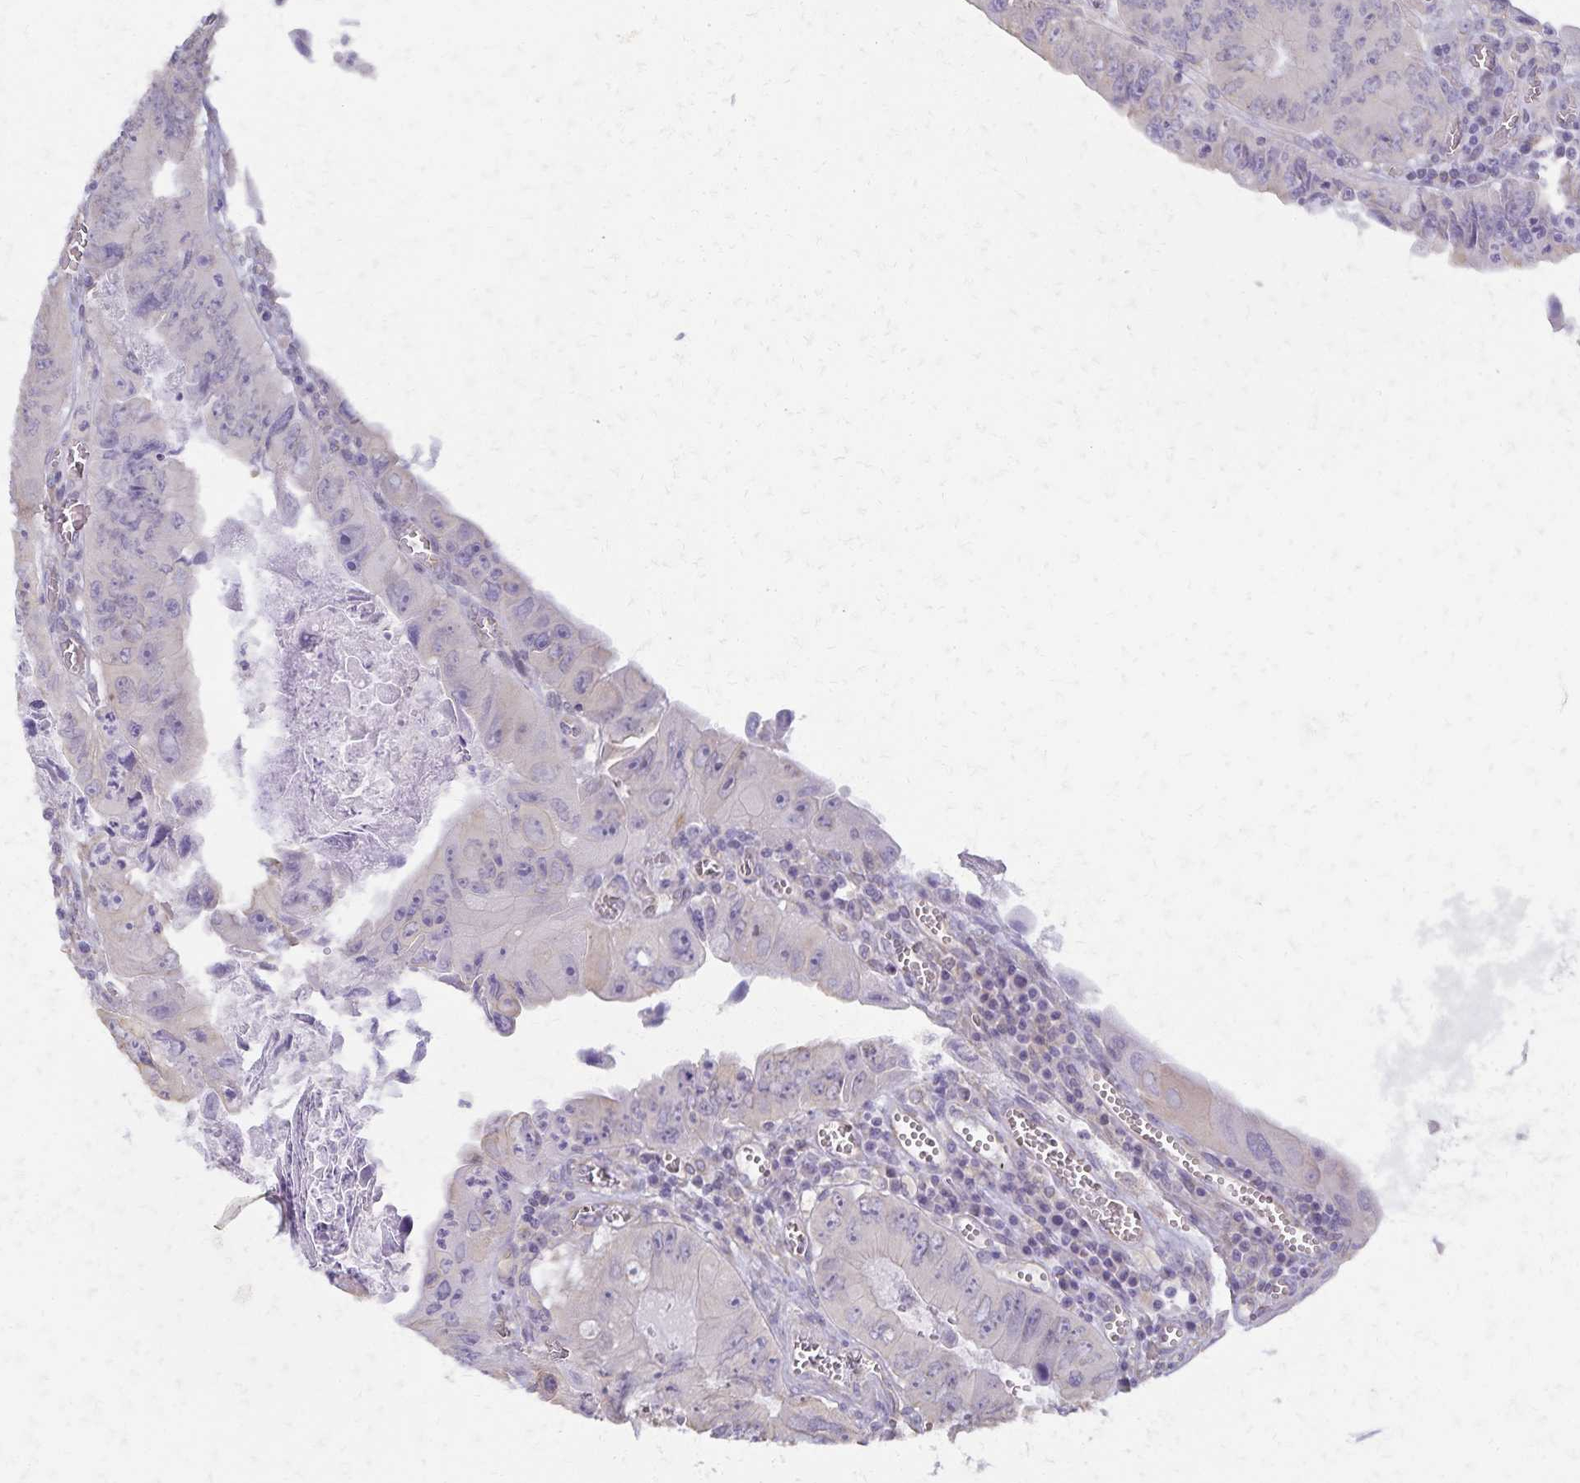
{"staining": {"intensity": "negative", "quantity": "none", "location": "none"}, "tissue": "colorectal cancer", "cell_type": "Tumor cells", "image_type": "cancer", "snomed": [{"axis": "morphology", "description": "Adenocarcinoma, NOS"}, {"axis": "topography", "description": "Colon"}], "caption": "This micrograph is of colorectal adenocarcinoma stained with immunohistochemistry (IHC) to label a protein in brown with the nuclei are counter-stained blue. There is no expression in tumor cells.", "gene": "KISS1", "patient": {"sex": "female", "age": 84}}